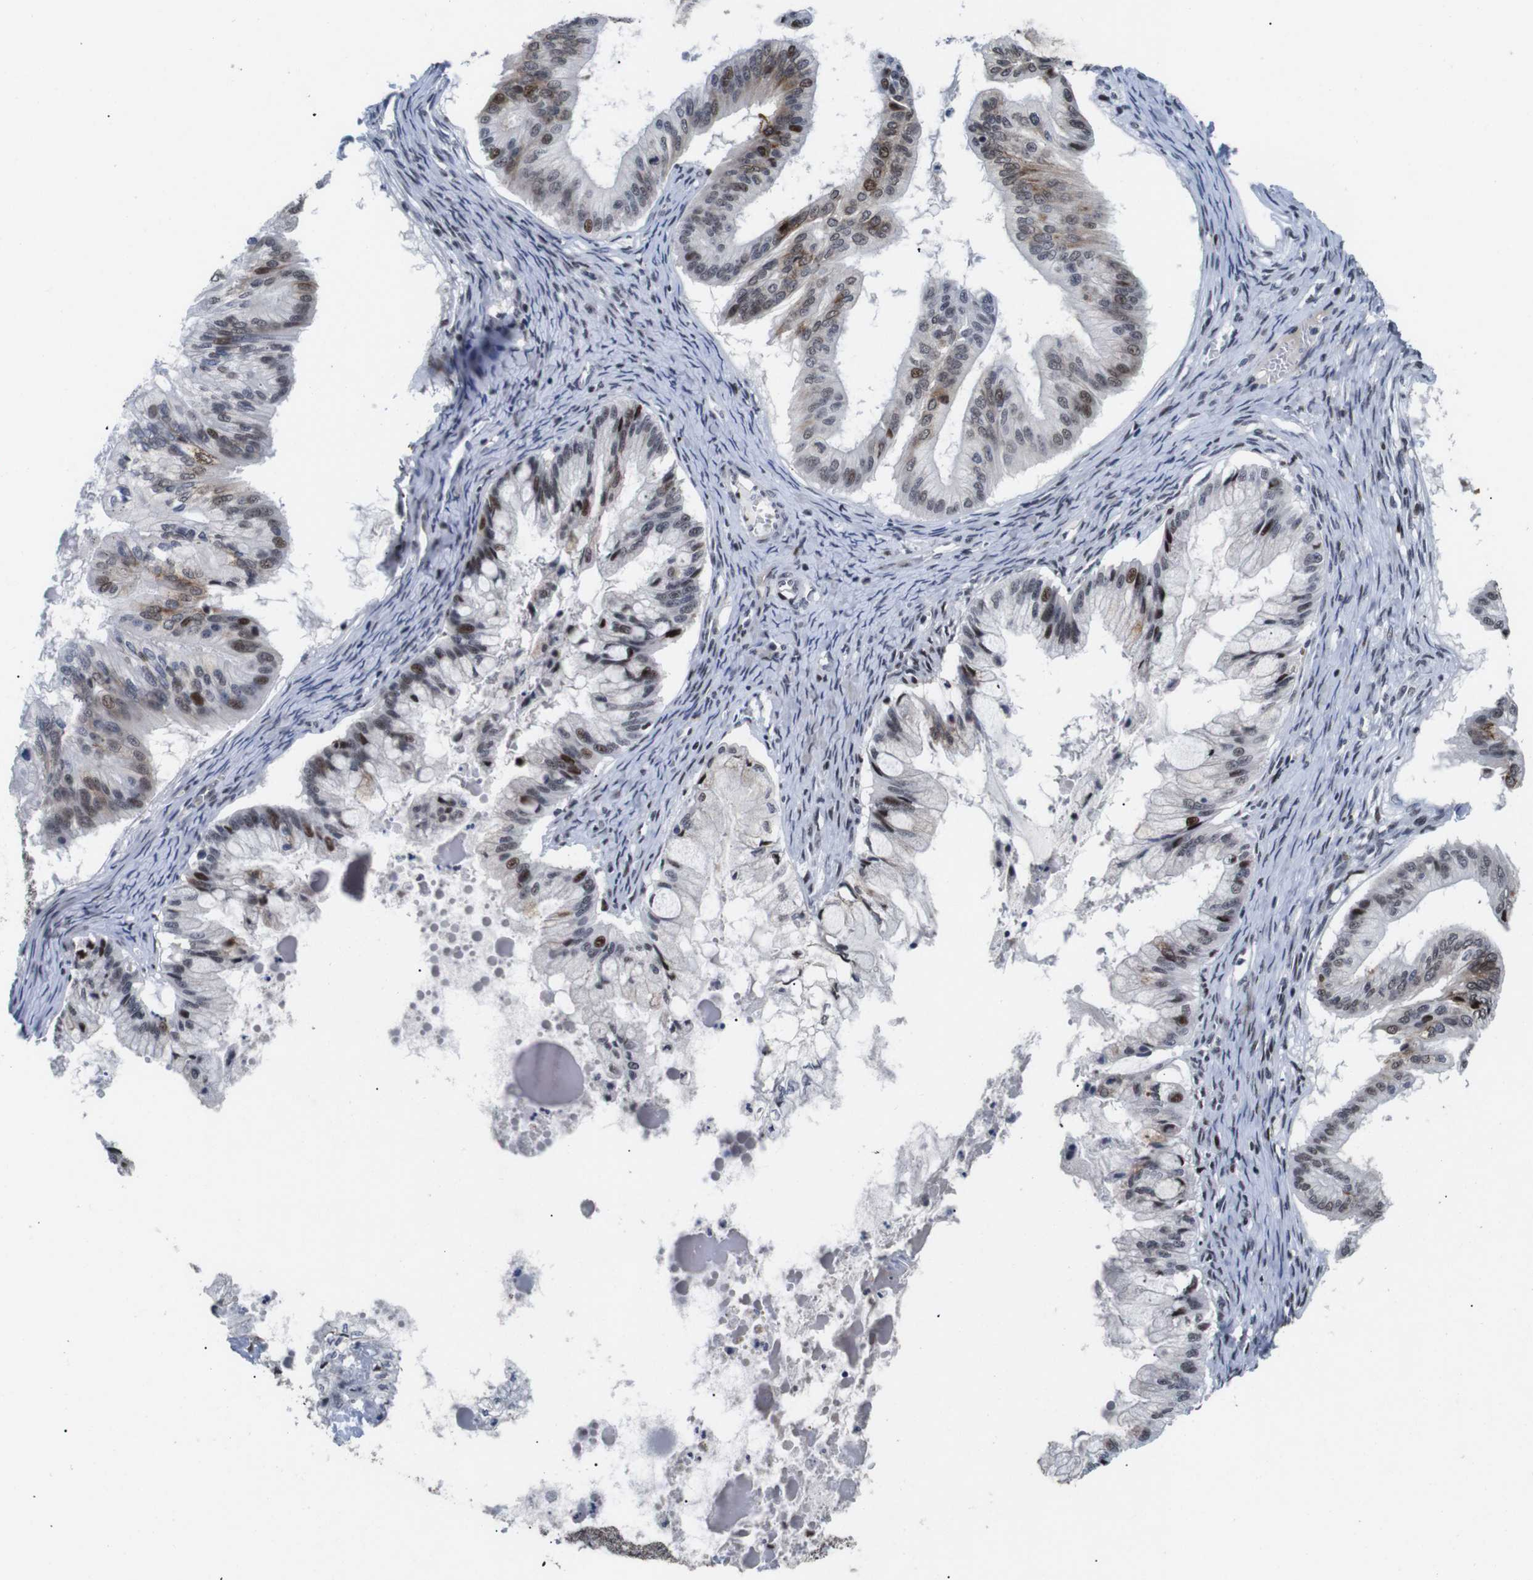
{"staining": {"intensity": "strong", "quantity": "<25%", "location": "cytoplasmic/membranous,nuclear"}, "tissue": "ovarian cancer", "cell_type": "Tumor cells", "image_type": "cancer", "snomed": [{"axis": "morphology", "description": "Cystadenocarcinoma, mucinous, NOS"}, {"axis": "topography", "description": "Ovary"}], "caption": "Tumor cells show medium levels of strong cytoplasmic/membranous and nuclear staining in about <25% of cells in human mucinous cystadenocarcinoma (ovarian).", "gene": "EIF4G1", "patient": {"sex": "female", "age": 57}}